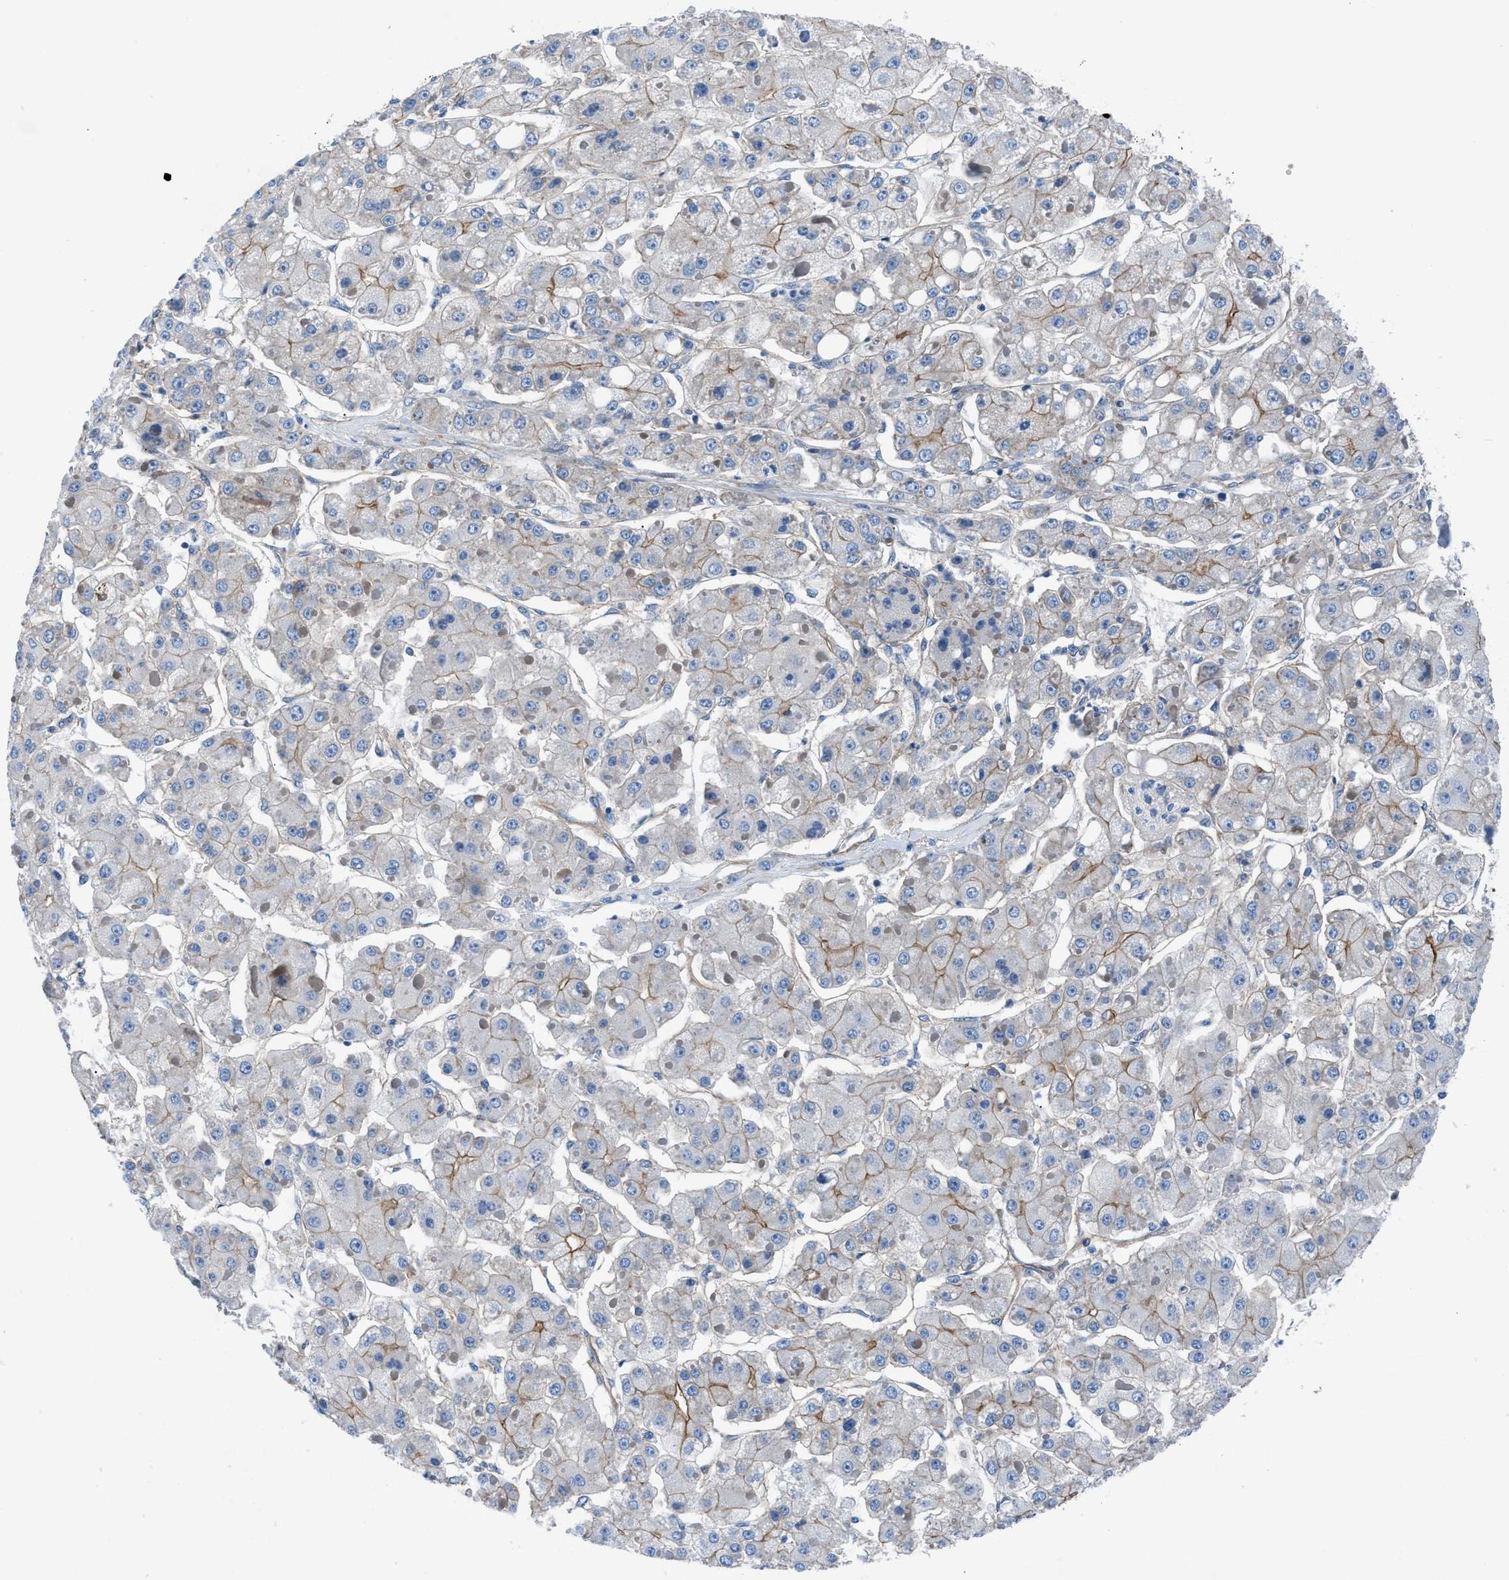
{"staining": {"intensity": "weak", "quantity": "25%-75%", "location": "cytoplasmic/membranous"}, "tissue": "liver cancer", "cell_type": "Tumor cells", "image_type": "cancer", "snomed": [{"axis": "morphology", "description": "Carcinoma, Hepatocellular, NOS"}, {"axis": "topography", "description": "Liver"}], "caption": "This micrograph reveals liver cancer (hepatocellular carcinoma) stained with immunohistochemistry (IHC) to label a protein in brown. The cytoplasmic/membranous of tumor cells show weak positivity for the protein. Nuclei are counter-stained blue.", "gene": "TRIP4", "patient": {"sex": "female", "age": 73}}